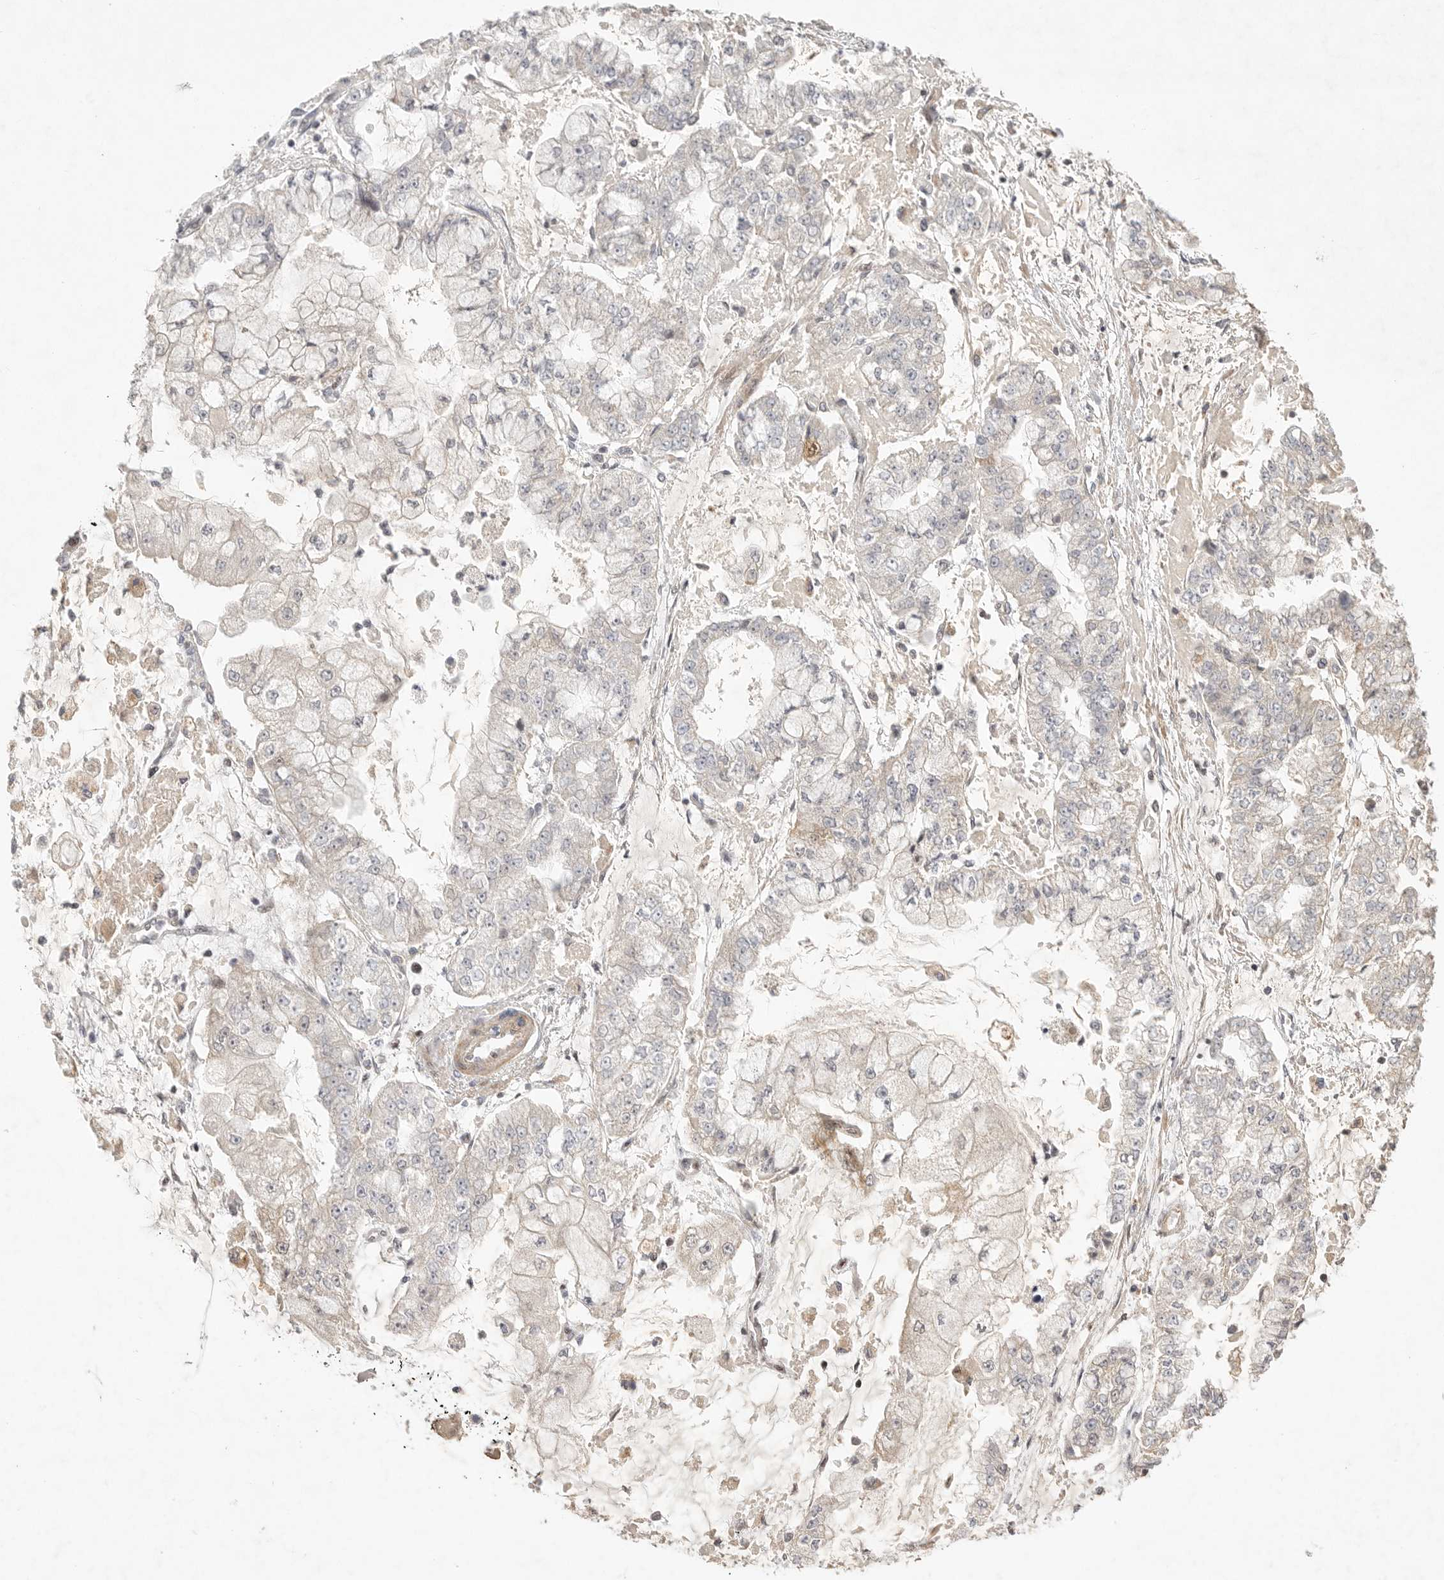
{"staining": {"intensity": "negative", "quantity": "none", "location": "none"}, "tissue": "stomach cancer", "cell_type": "Tumor cells", "image_type": "cancer", "snomed": [{"axis": "morphology", "description": "Adenocarcinoma, NOS"}, {"axis": "topography", "description": "Stomach"}], "caption": "This is a photomicrograph of immunohistochemistry (IHC) staining of stomach cancer, which shows no staining in tumor cells. (DAB immunohistochemistry (IHC) with hematoxylin counter stain).", "gene": "POMP", "patient": {"sex": "male", "age": 76}}